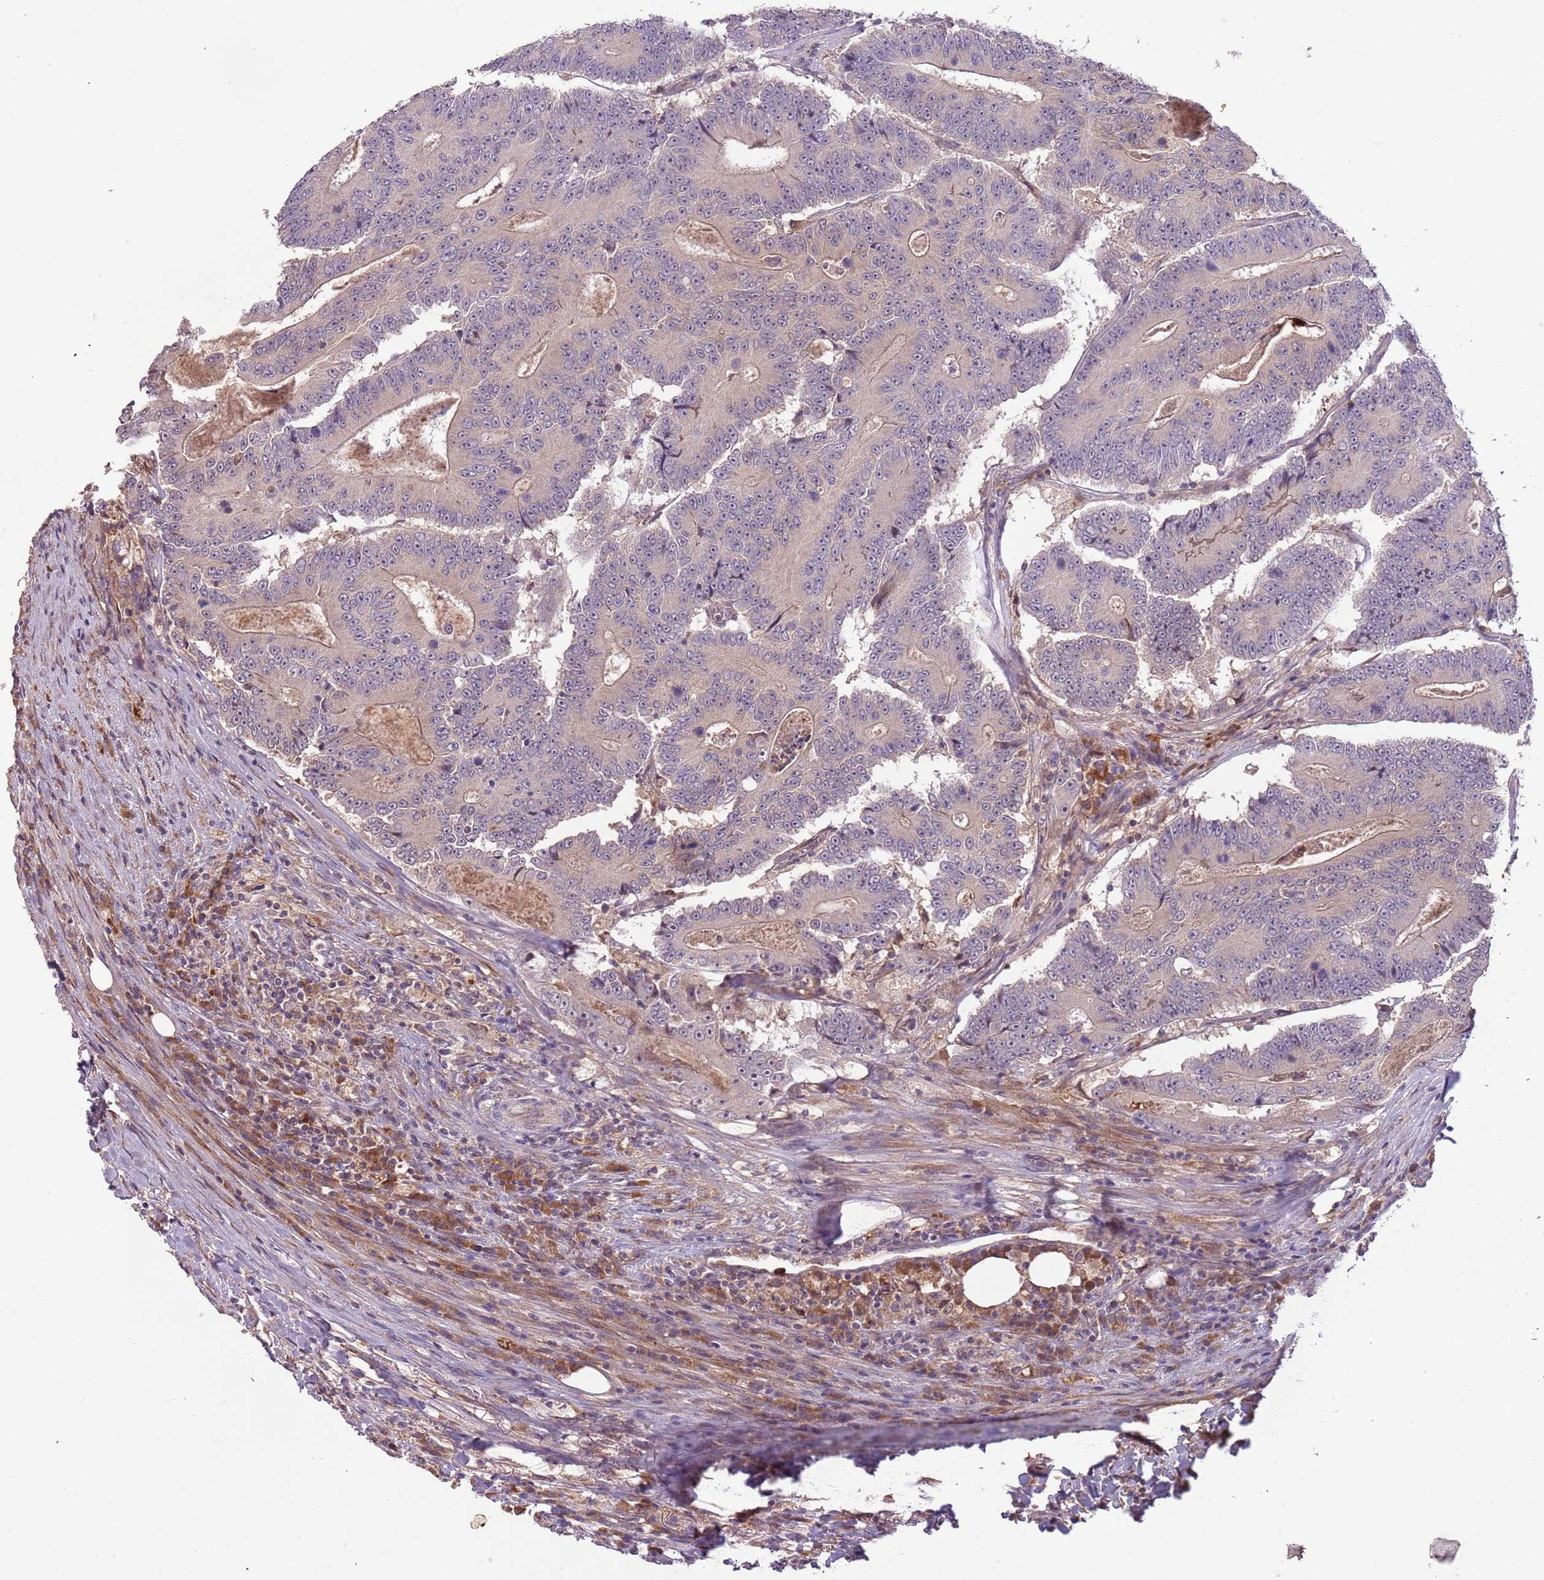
{"staining": {"intensity": "weak", "quantity": "<25%", "location": "cytoplasmic/membranous"}, "tissue": "colorectal cancer", "cell_type": "Tumor cells", "image_type": "cancer", "snomed": [{"axis": "morphology", "description": "Adenocarcinoma, NOS"}, {"axis": "topography", "description": "Colon"}], "caption": "An immunohistochemistry (IHC) micrograph of colorectal adenocarcinoma is shown. There is no staining in tumor cells of colorectal adenocarcinoma. (Immunohistochemistry, brightfield microscopy, high magnification).", "gene": "FECH", "patient": {"sex": "male", "age": 83}}